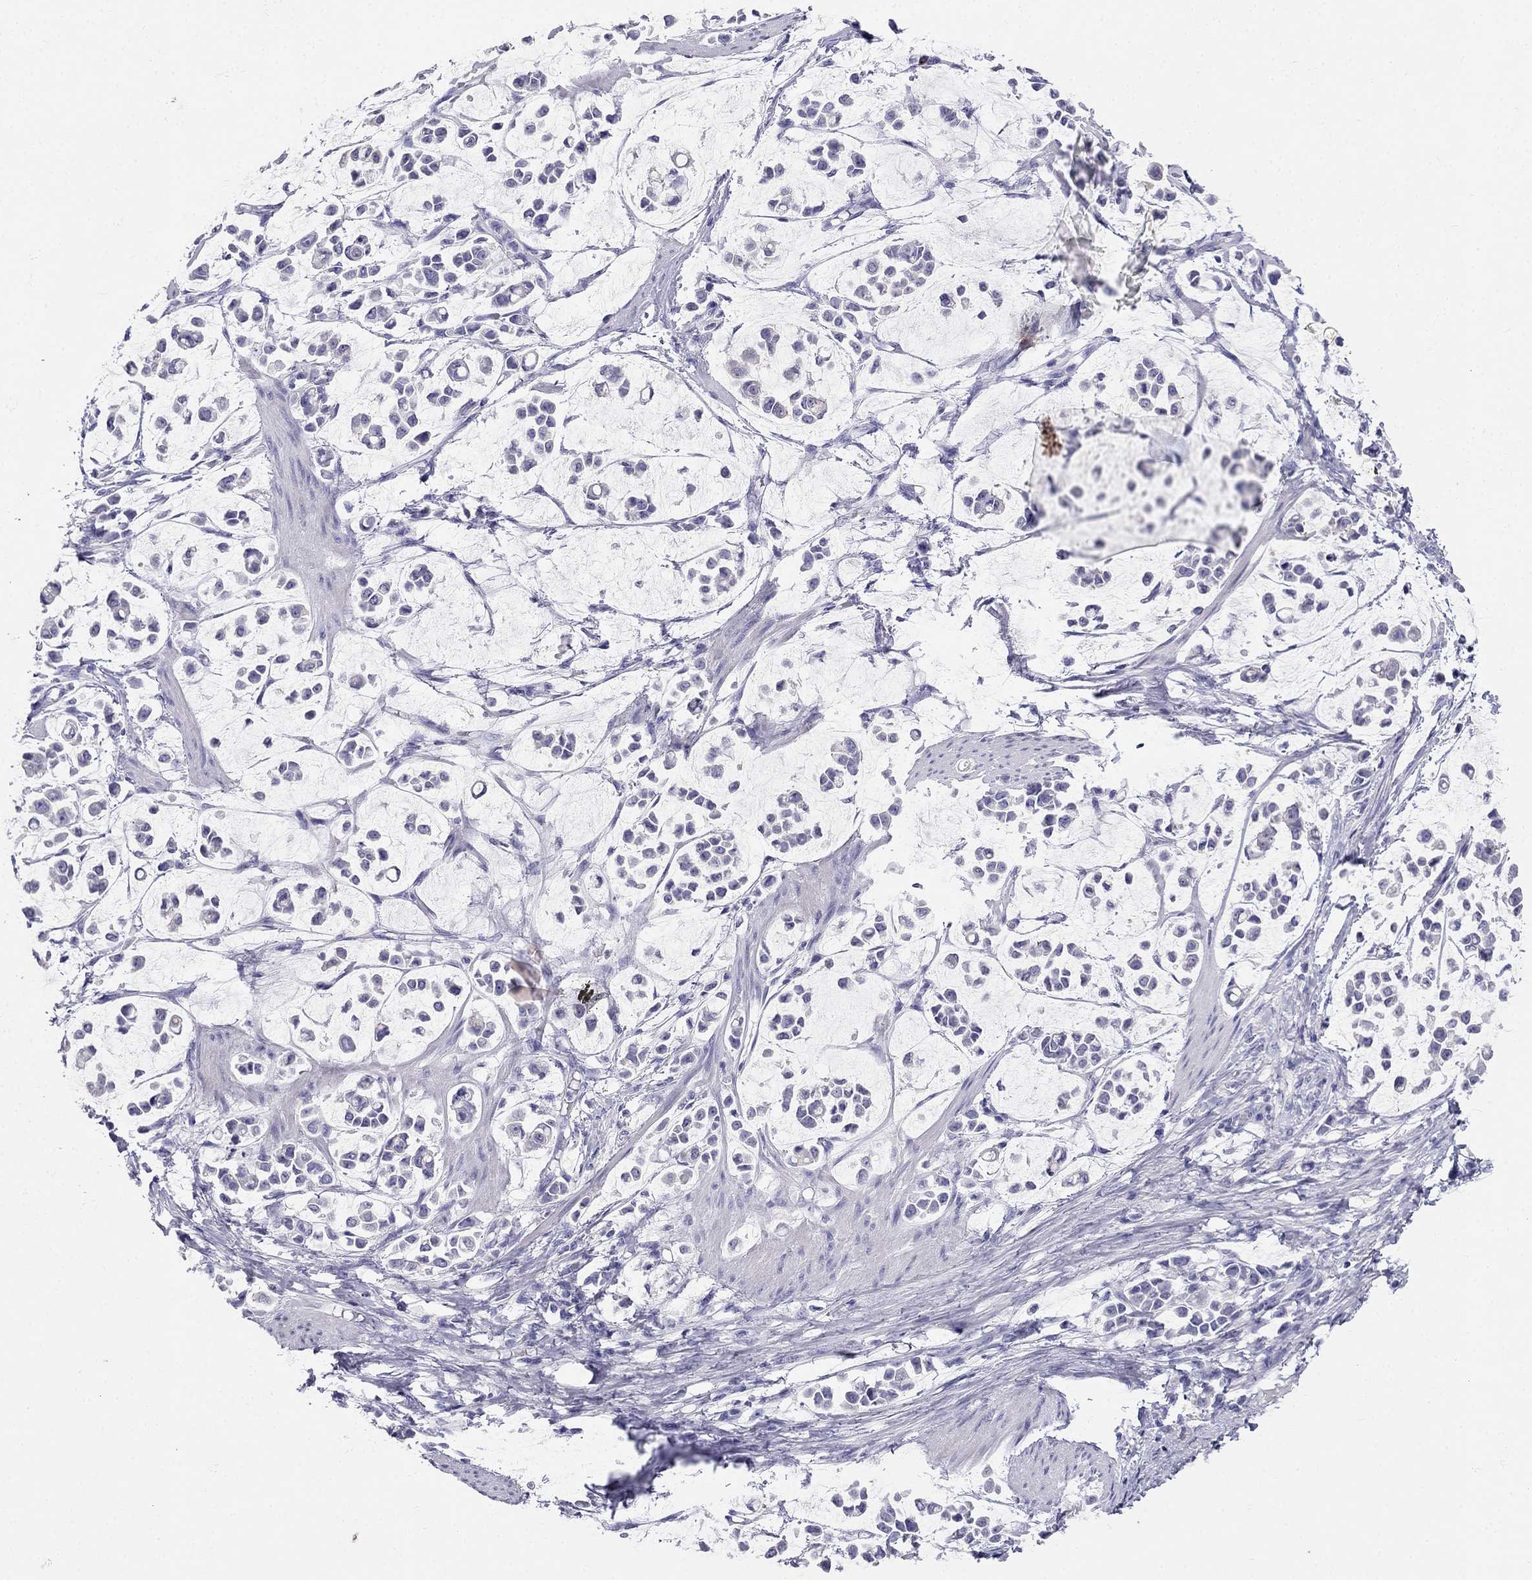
{"staining": {"intensity": "negative", "quantity": "none", "location": "none"}, "tissue": "stomach cancer", "cell_type": "Tumor cells", "image_type": "cancer", "snomed": [{"axis": "morphology", "description": "Adenocarcinoma, NOS"}, {"axis": "topography", "description": "Stomach"}], "caption": "Photomicrograph shows no protein expression in tumor cells of stomach cancer tissue. (DAB IHC, high magnification).", "gene": "RFLNA", "patient": {"sex": "male", "age": 82}}